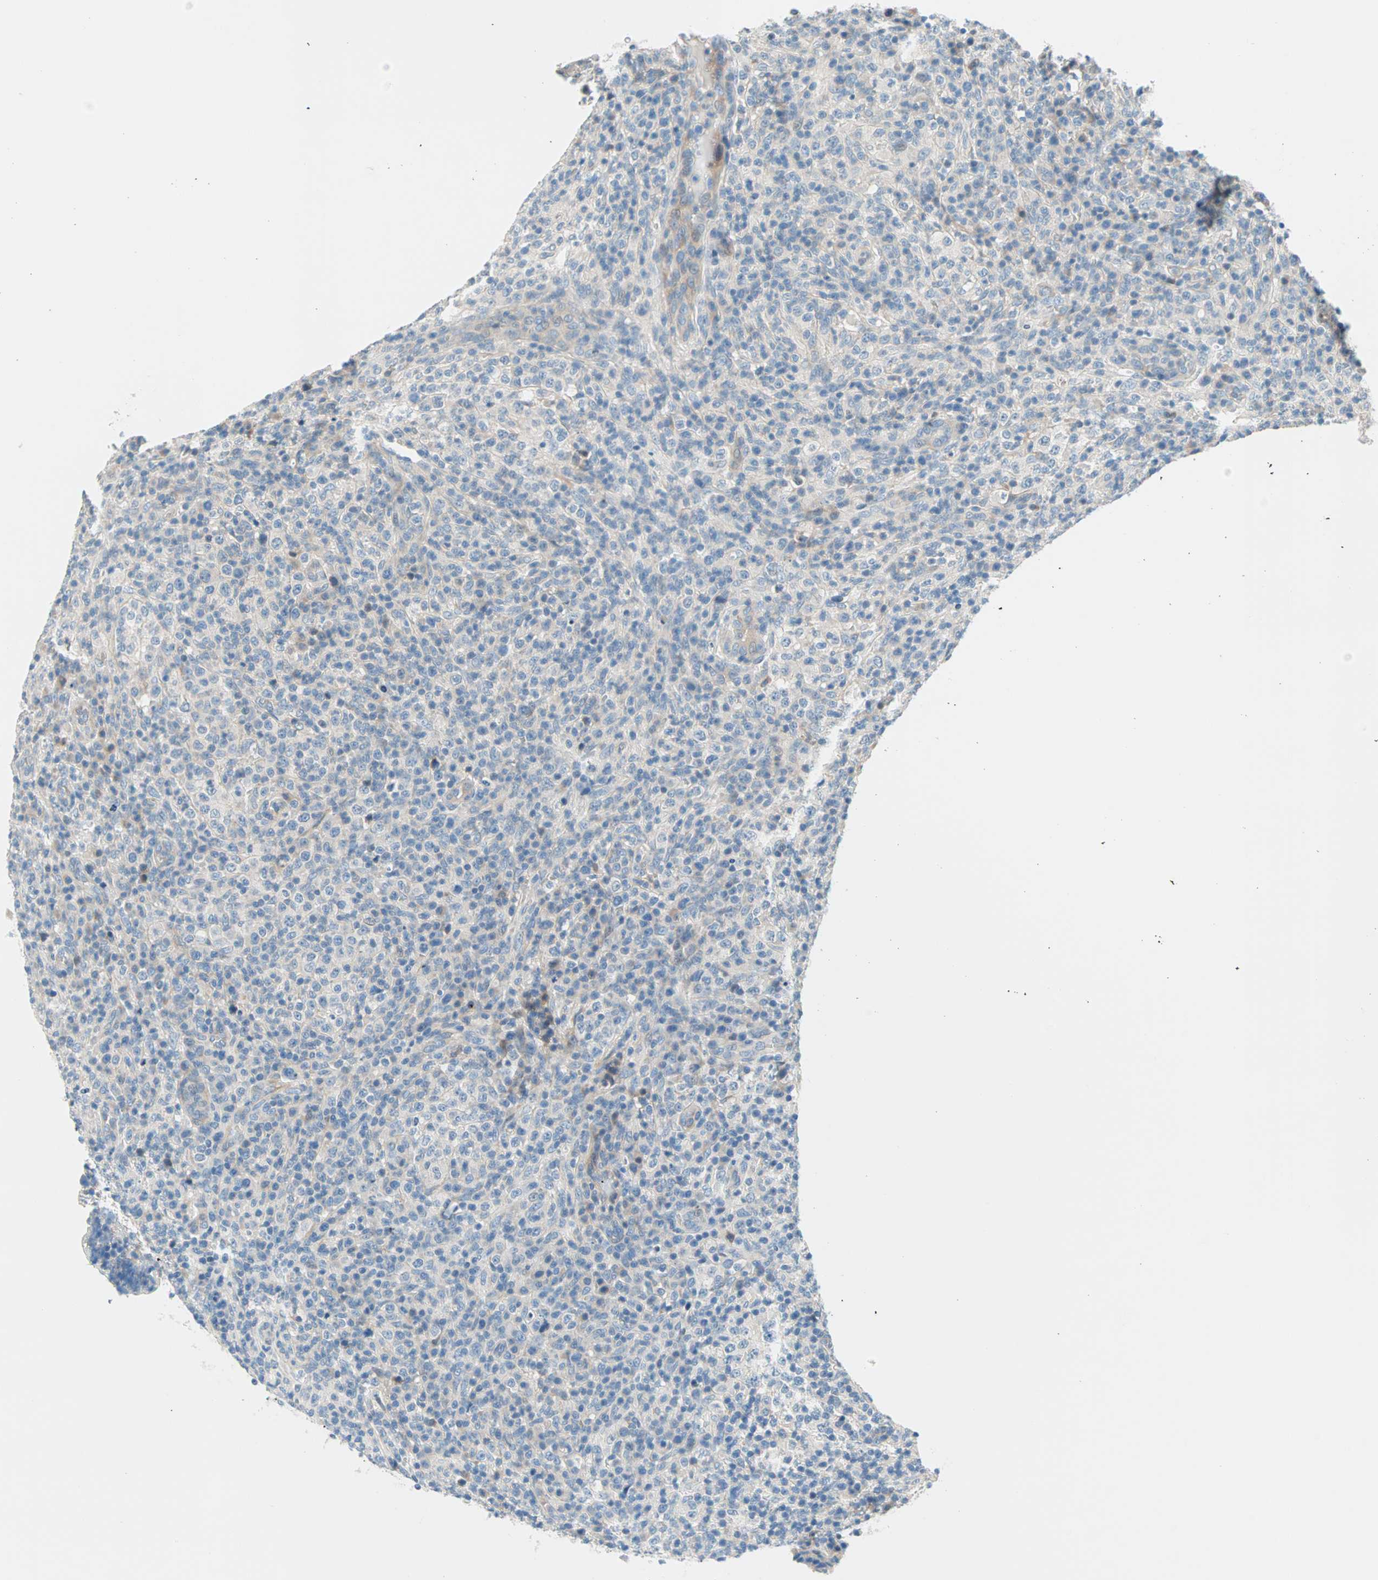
{"staining": {"intensity": "negative", "quantity": "none", "location": "none"}, "tissue": "lymphoma", "cell_type": "Tumor cells", "image_type": "cancer", "snomed": [{"axis": "morphology", "description": "Malignant lymphoma, non-Hodgkin's type, High grade"}, {"axis": "topography", "description": "Lymph node"}], "caption": "There is no significant staining in tumor cells of high-grade malignant lymphoma, non-Hodgkin's type.", "gene": "TMEM163", "patient": {"sex": "female", "age": 76}}